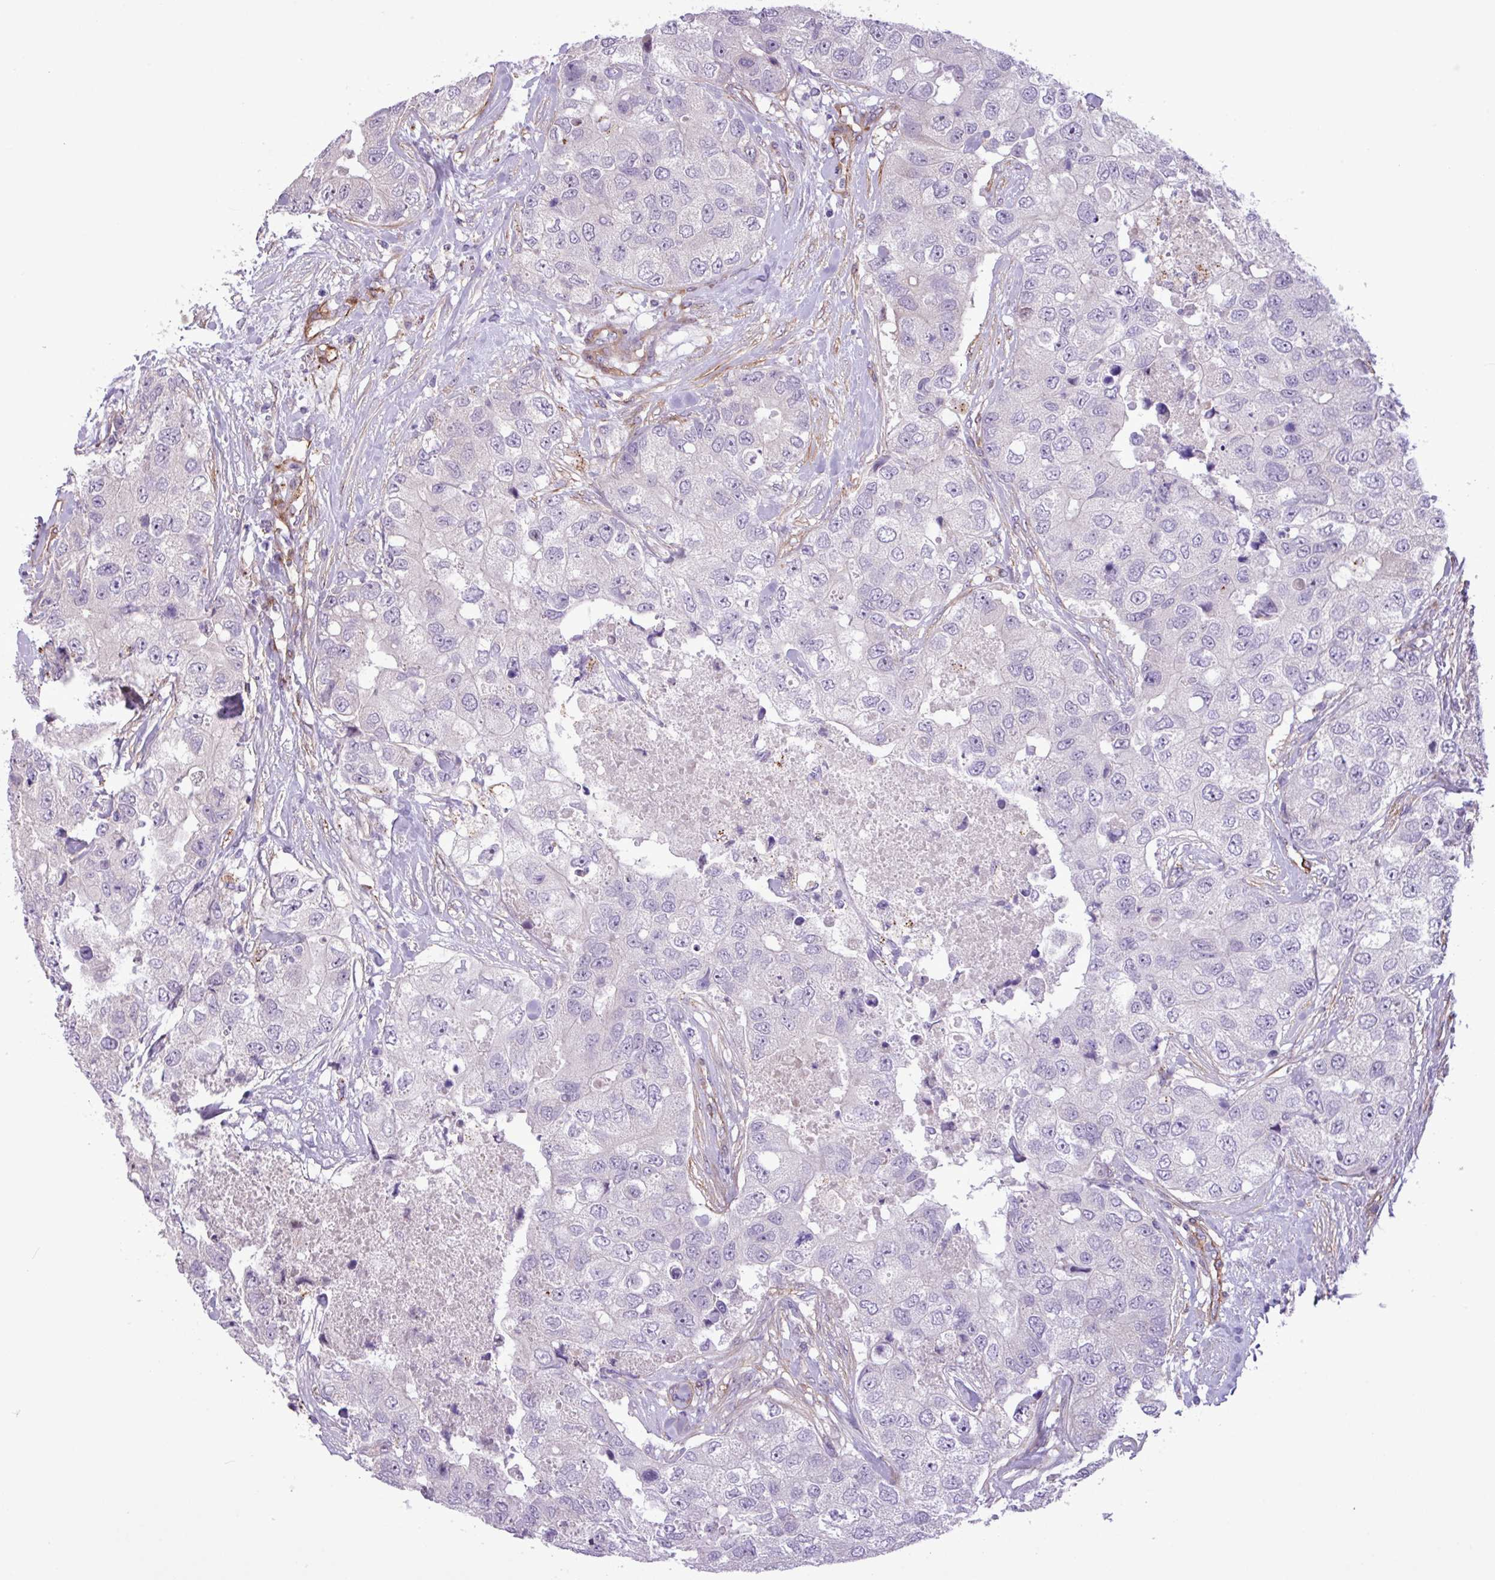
{"staining": {"intensity": "negative", "quantity": "none", "location": "none"}, "tissue": "breast cancer", "cell_type": "Tumor cells", "image_type": "cancer", "snomed": [{"axis": "morphology", "description": "Duct carcinoma"}, {"axis": "topography", "description": "Breast"}], "caption": "DAB immunohistochemical staining of intraductal carcinoma (breast) reveals no significant expression in tumor cells.", "gene": "CD248", "patient": {"sex": "female", "age": 62}}